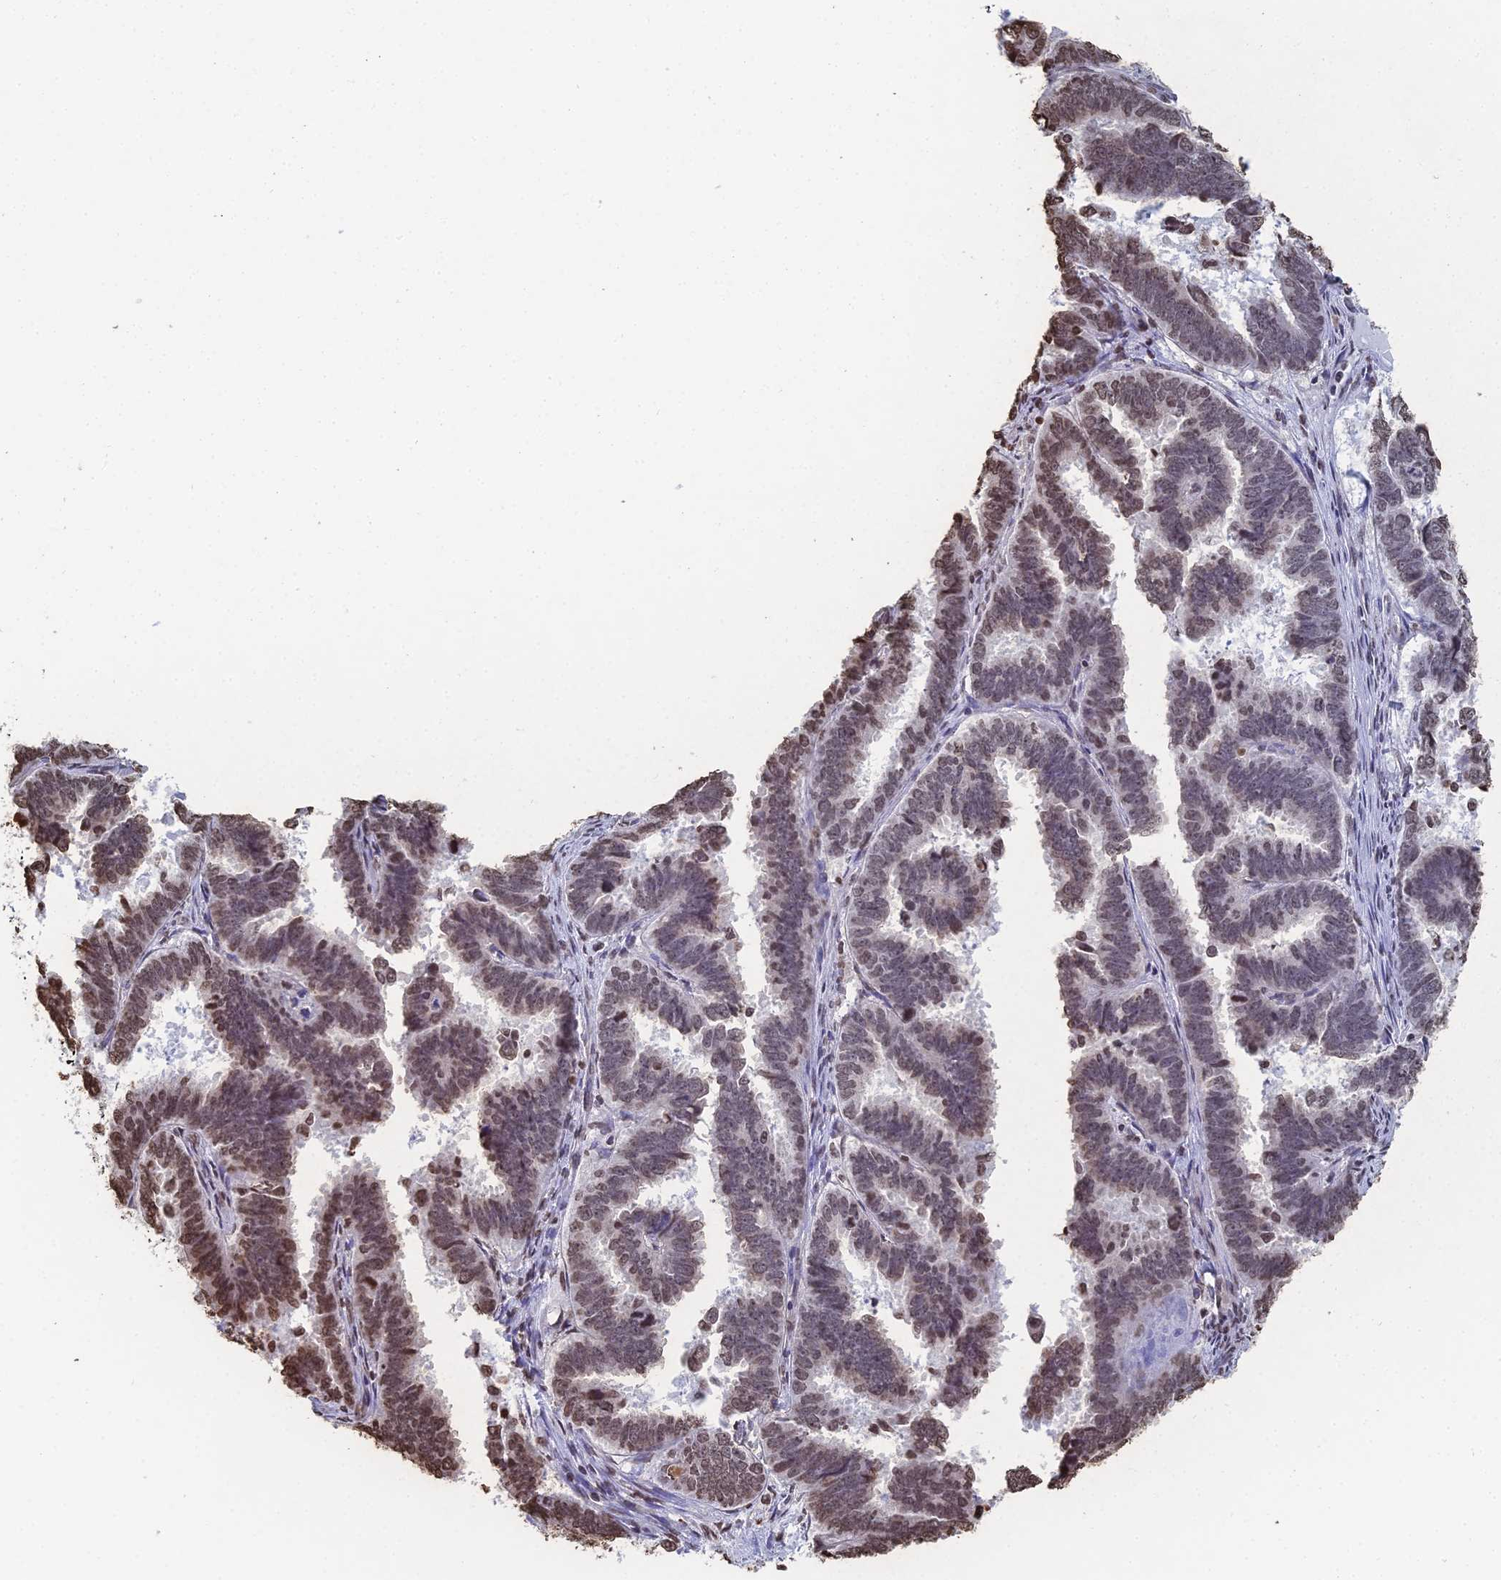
{"staining": {"intensity": "moderate", "quantity": "<25%", "location": "nuclear"}, "tissue": "endometrial cancer", "cell_type": "Tumor cells", "image_type": "cancer", "snomed": [{"axis": "morphology", "description": "Adenocarcinoma, NOS"}, {"axis": "topography", "description": "Endometrium"}], "caption": "IHC of adenocarcinoma (endometrial) reveals low levels of moderate nuclear expression in approximately <25% of tumor cells.", "gene": "GBP3", "patient": {"sex": "female", "age": 75}}